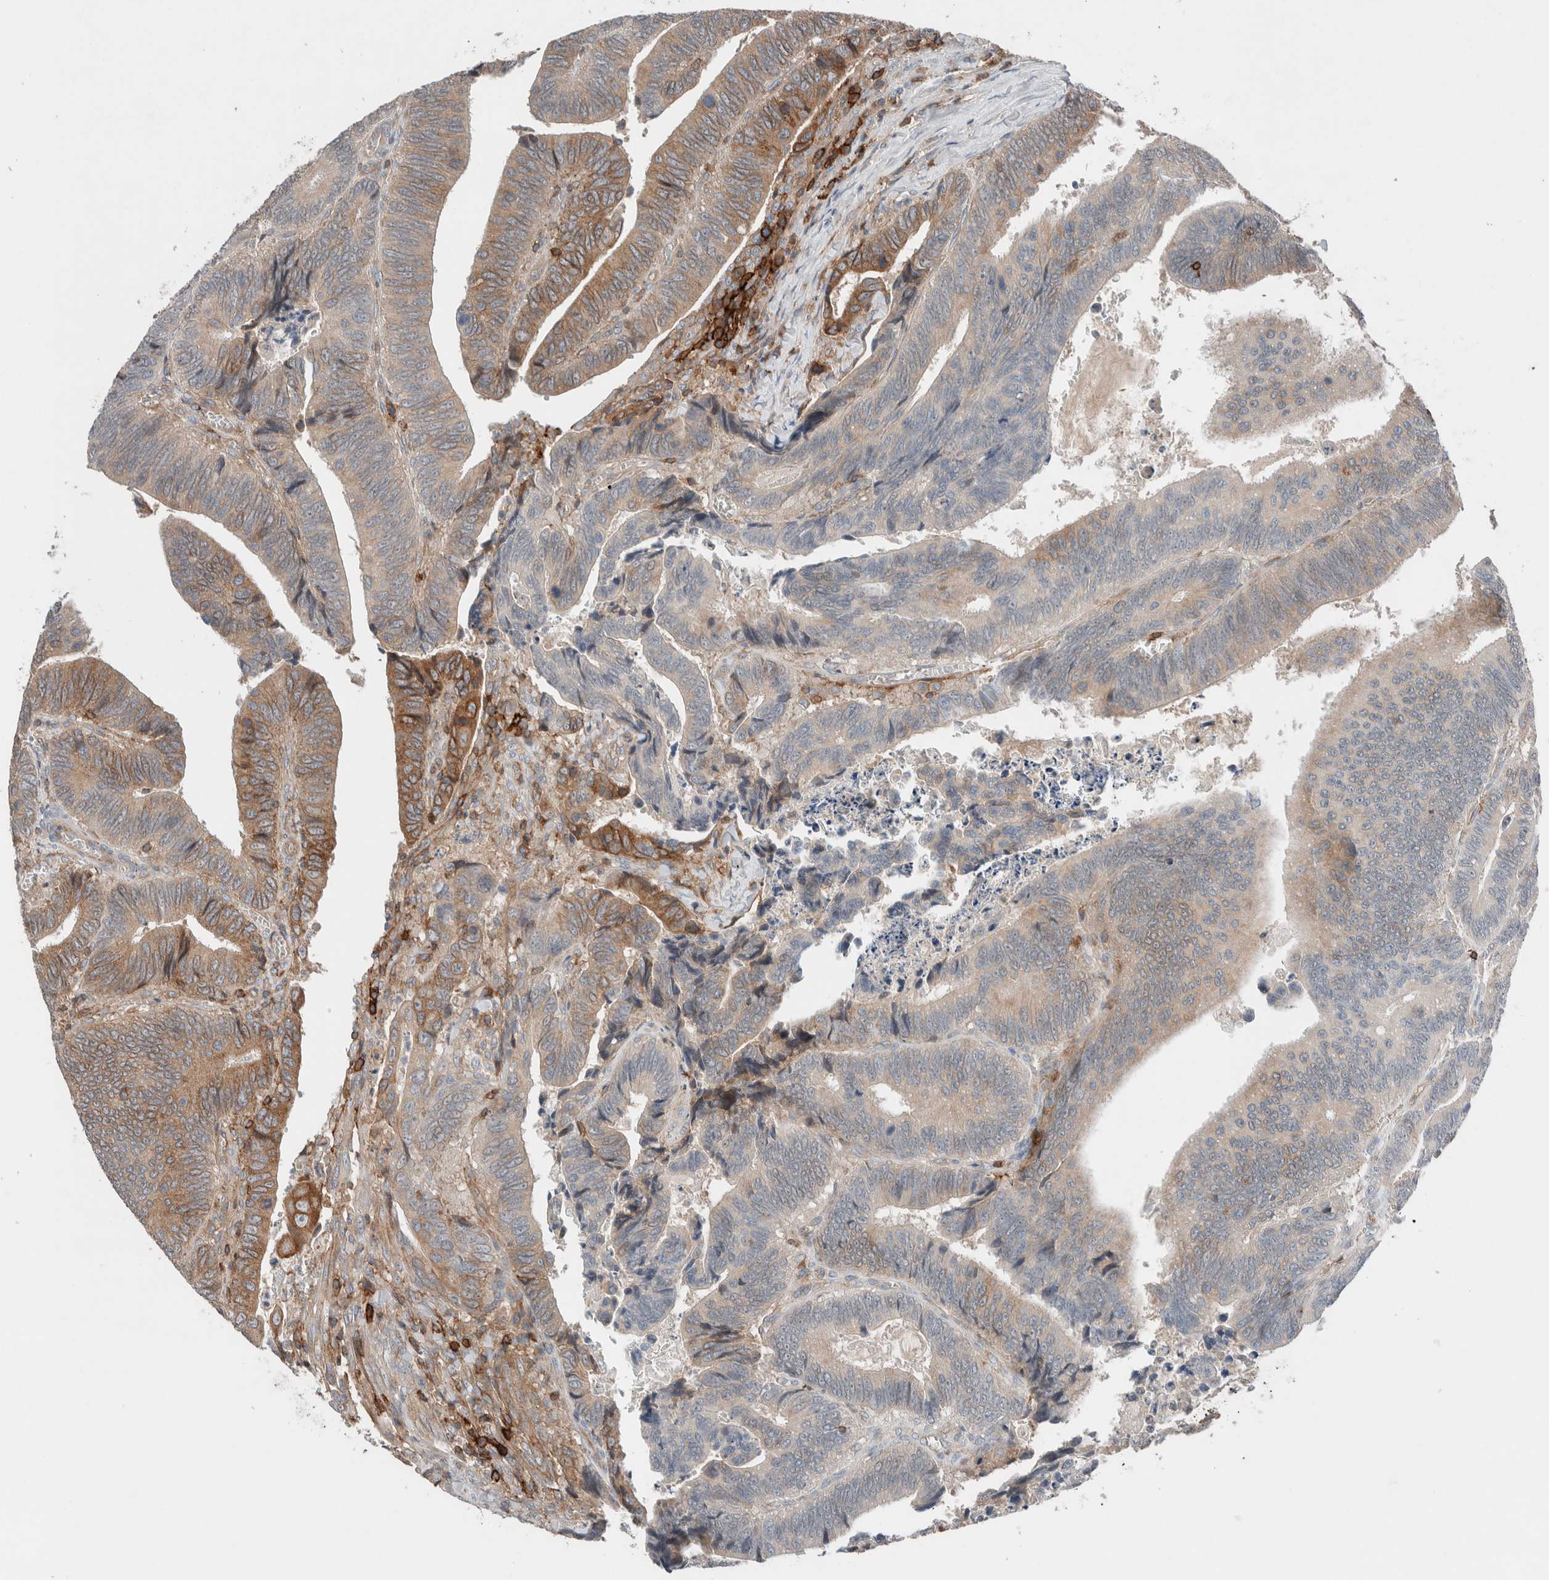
{"staining": {"intensity": "moderate", "quantity": "<25%", "location": "cytoplasmic/membranous"}, "tissue": "colorectal cancer", "cell_type": "Tumor cells", "image_type": "cancer", "snomed": [{"axis": "morphology", "description": "Inflammation, NOS"}, {"axis": "morphology", "description": "Adenocarcinoma, NOS"}, {"axis": "topography", "description": "Colon"}], "caption": "Protein expression analysis of colorectal adenocarcinoma shows moderate cytoplasmic/membranous staining in approximately <25% of tumor cells.", "gene": "UGCG", "patient": {"sex": "male", "age": 72}}